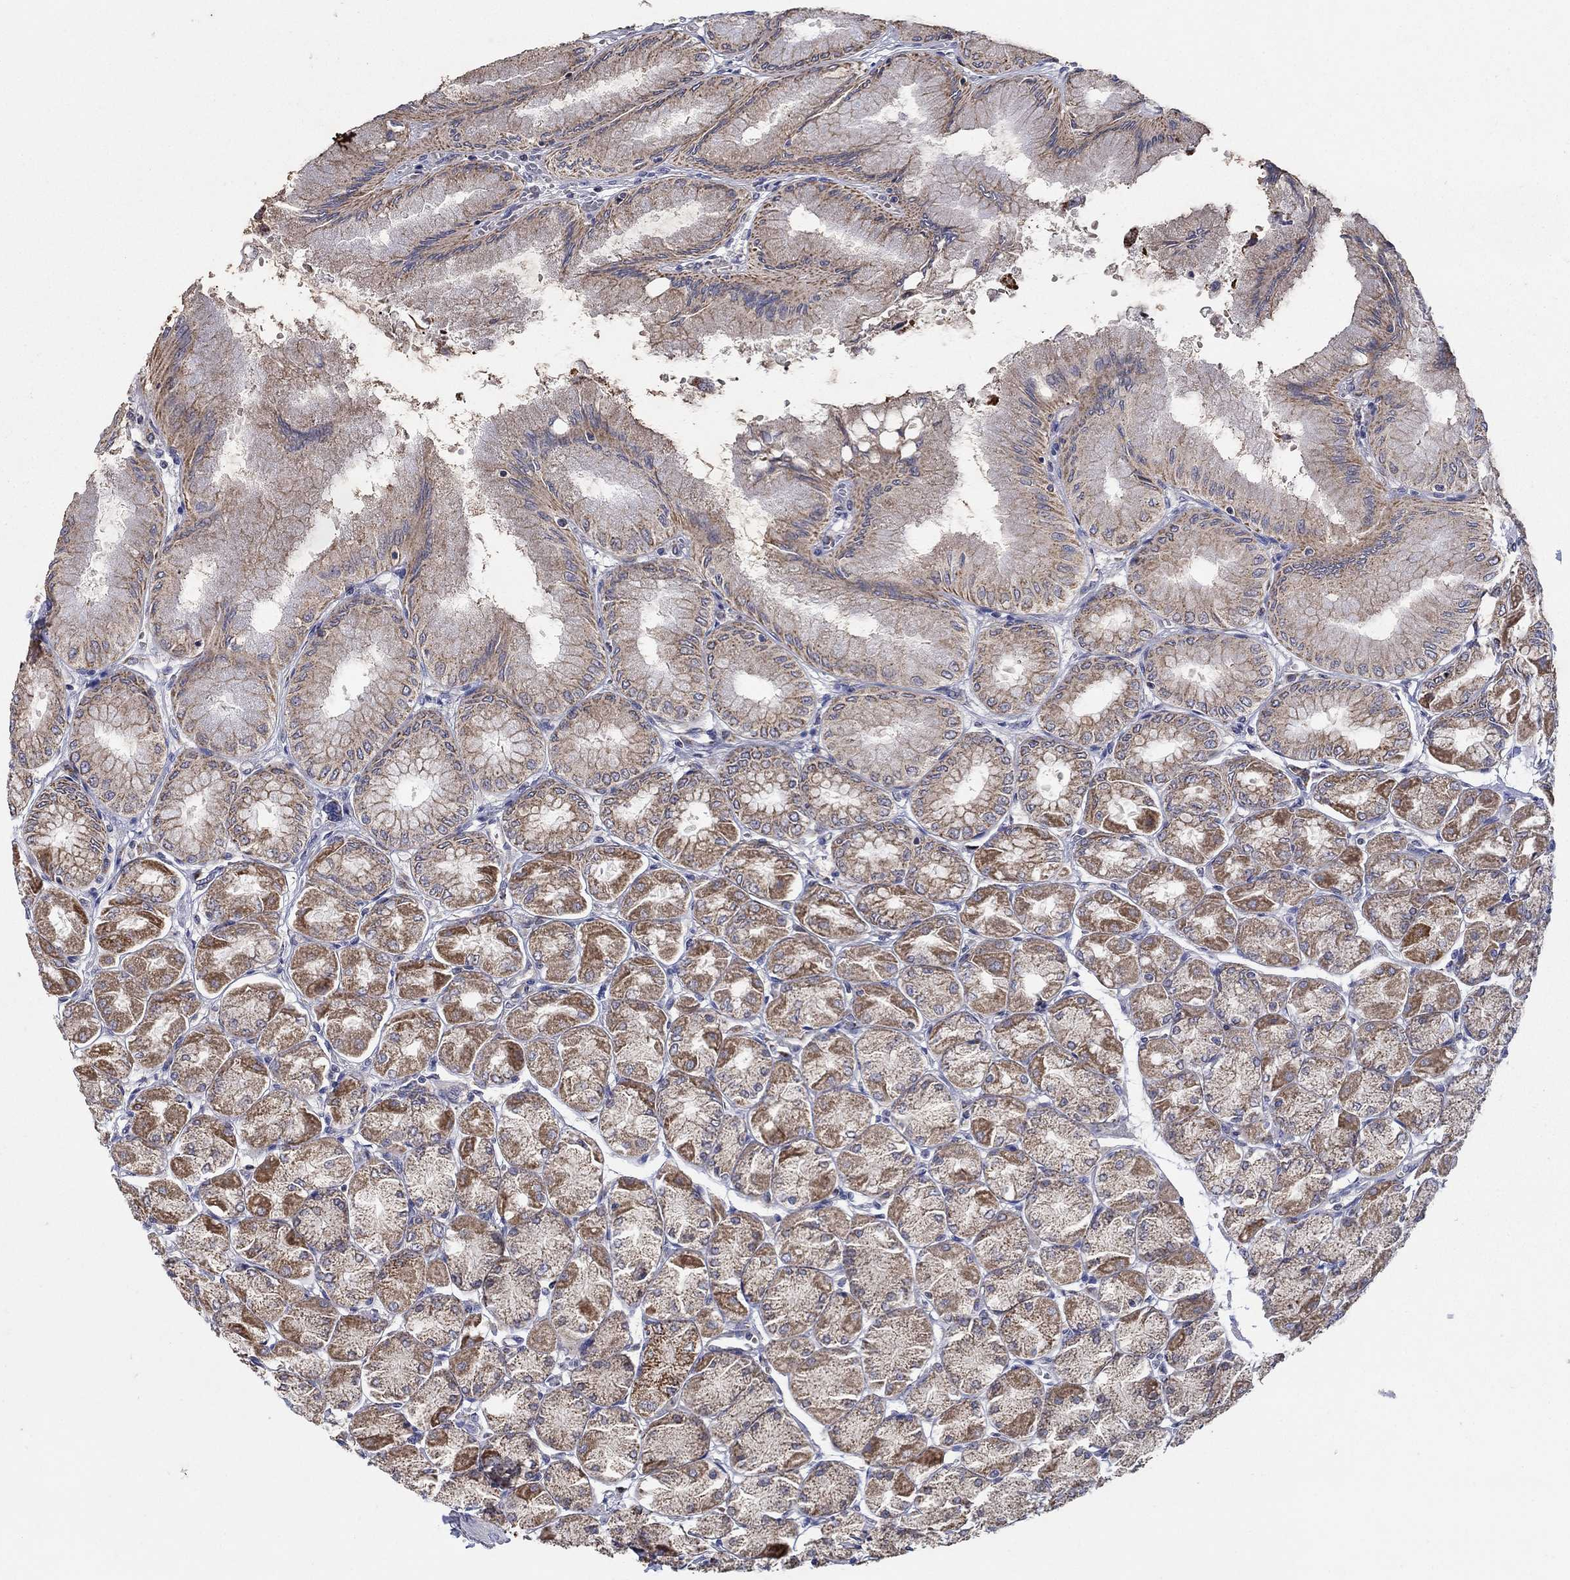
{"staining": {"intensity": "moderate", "quantity": "25%-75%", "location": "cytoplasmic/membranous"}, "tissue": "stomach", "cell_type": "Glandular cells", "image_type": "normal", "snomed": [{"axis": "morphology", "description": "Normal tissue, NOS"}, {"axis": "topography", "description": "Stomach, upper"}], "caption": "Stomach was stained to show a protein in brown. There is medium levels of moderate cytoplasmic/membranous staining in about 25%-75% of glandular cells. (IHC, brightfield microscopy, high magnification).", "gene": "HPS5", "patient": {"sex": "male", "age": 60}}